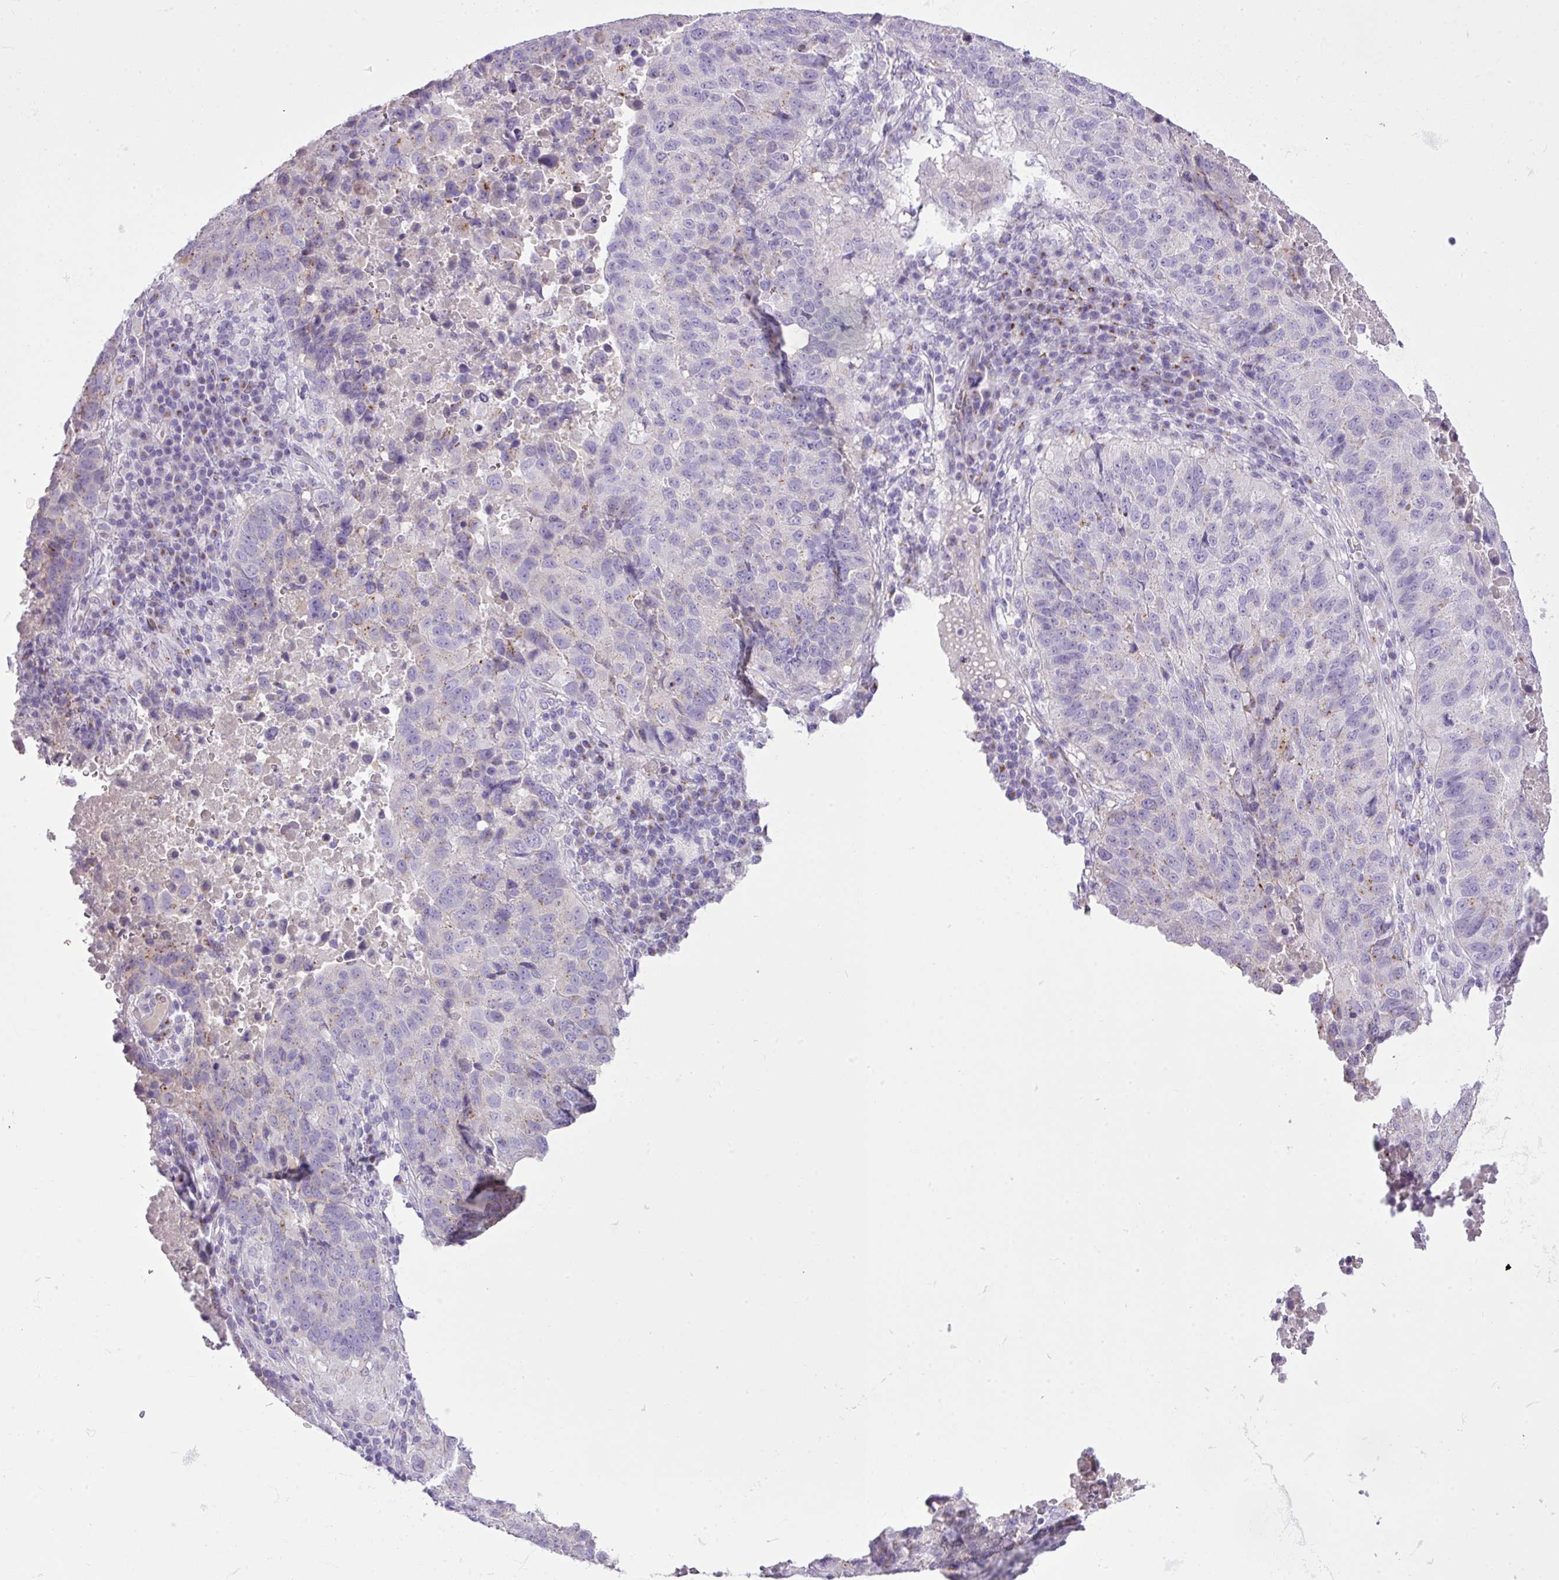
{"staining": {"intensity": "negative", "quantity": "none", "location": "none"}, "tissue": "lung cancer", "cell_type": "Tumor cells", "image_type": "cancer", "snomed": [{"axis": "morphology", "description": "Squamous cell carcinoma, NOS"}, {"axis": "topography", "description": "Lung"}], "caption": "Protein analysis of squamous cell carcinoma (lung) demonstrates no significant staining in tumor cells.", "gene": "FAM43A", "patient": {"sex": "male", "age": 73}}